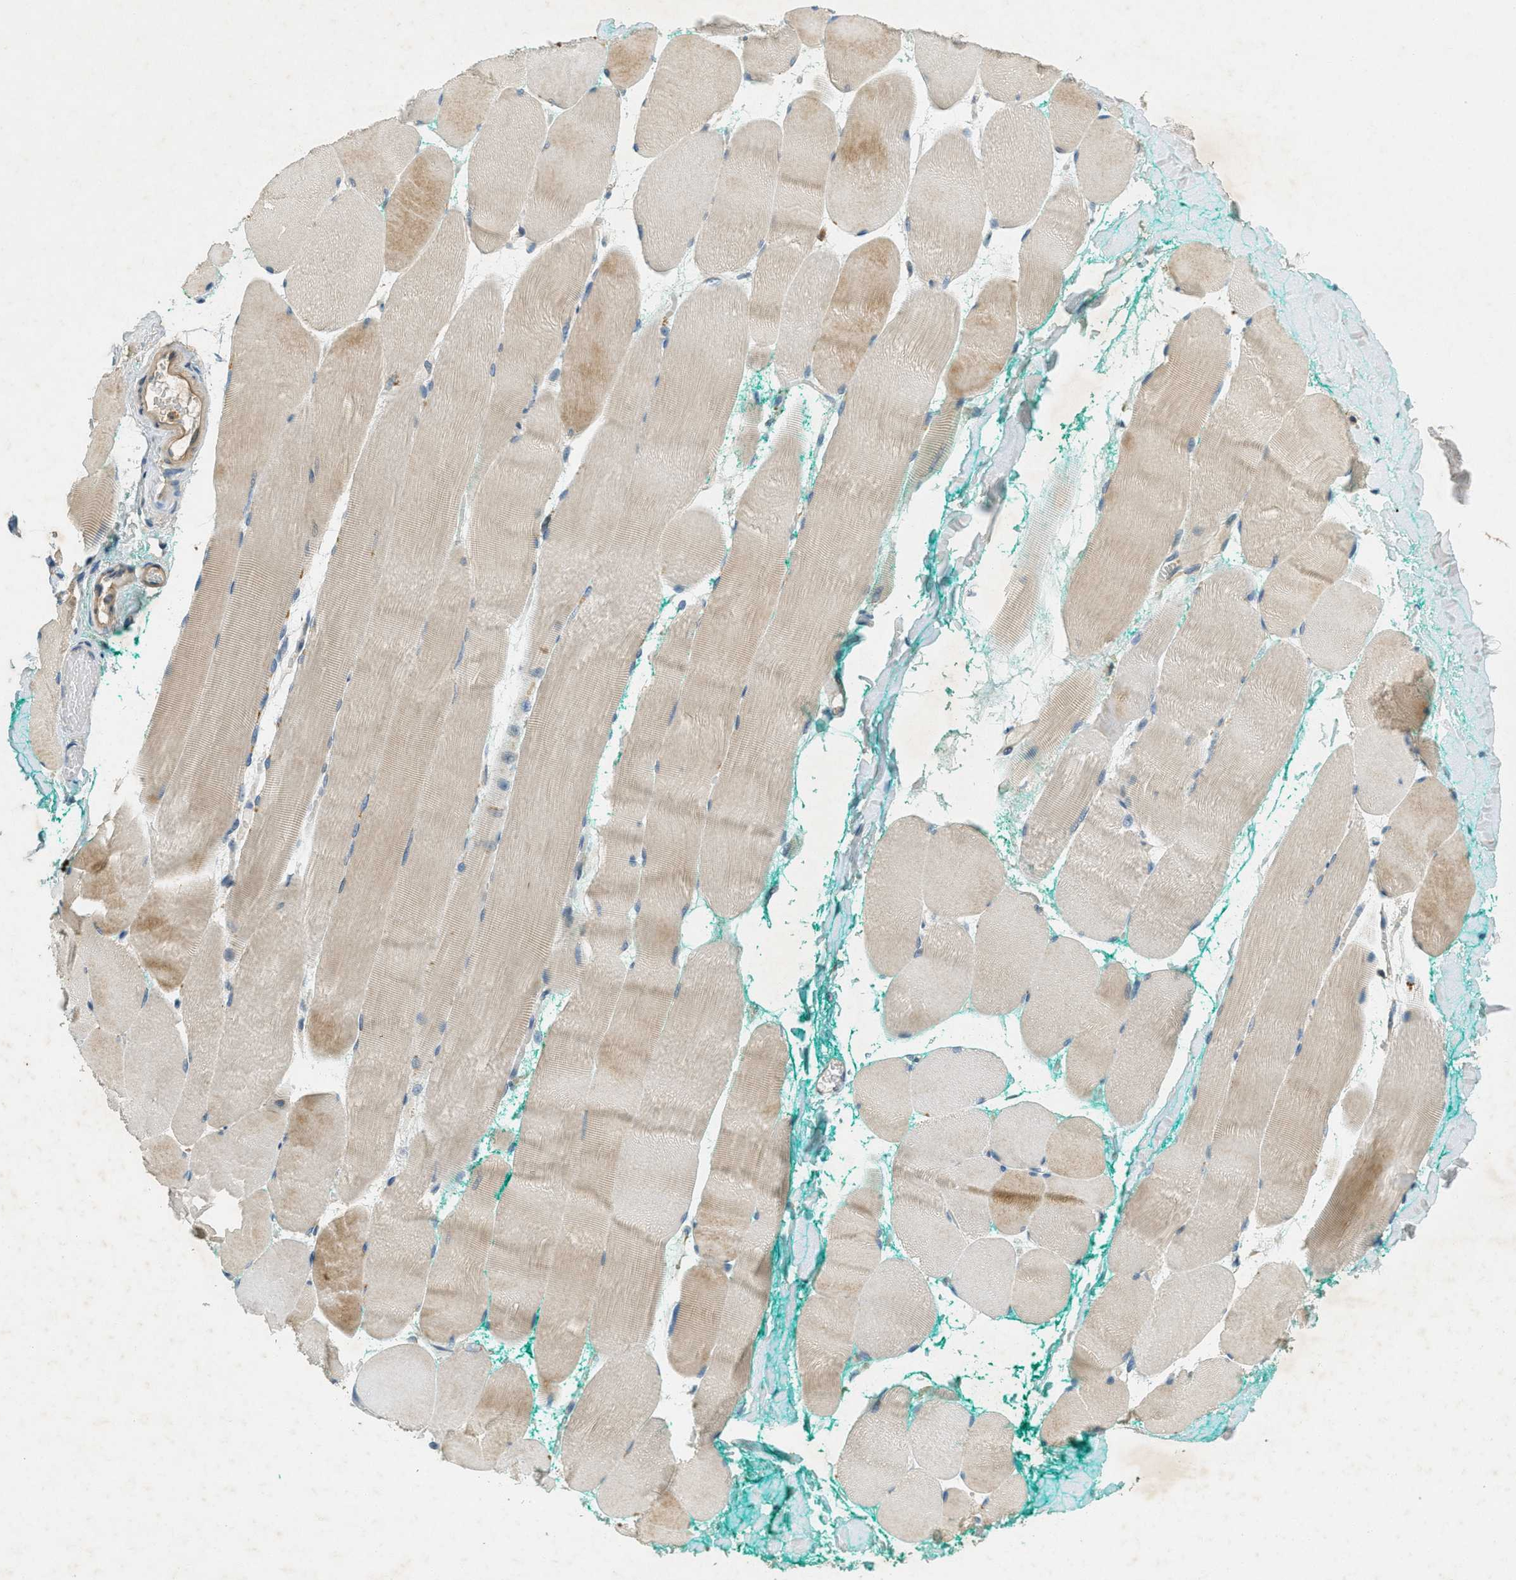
{"staining": {"intensity": "weak", "quantity": "25%-75%", "location": "cytoplasmic/membranous"}, "tissue": "skeletal muscle", "cell_type": "Myocytes", "image_type": "normal", "snomed": [{"axis": "morphology", "description": "Normal tissue, NOS"}, {"axis": "morphology", "description": "Squamous cell carcinoma, NOS"}, {"axis": "topography", "description": "Skeletal muscle"}], "caption": "Myocytes reveal low levels of weak cytoplasmic/membranous expression in about 25%-75% of cells in benign human skeletal muscle. (Brightfield microscopy of DAB IHC at high magnification).", "gene": "NUDT4B", "patient": {"sex": "male", "age": 51}}